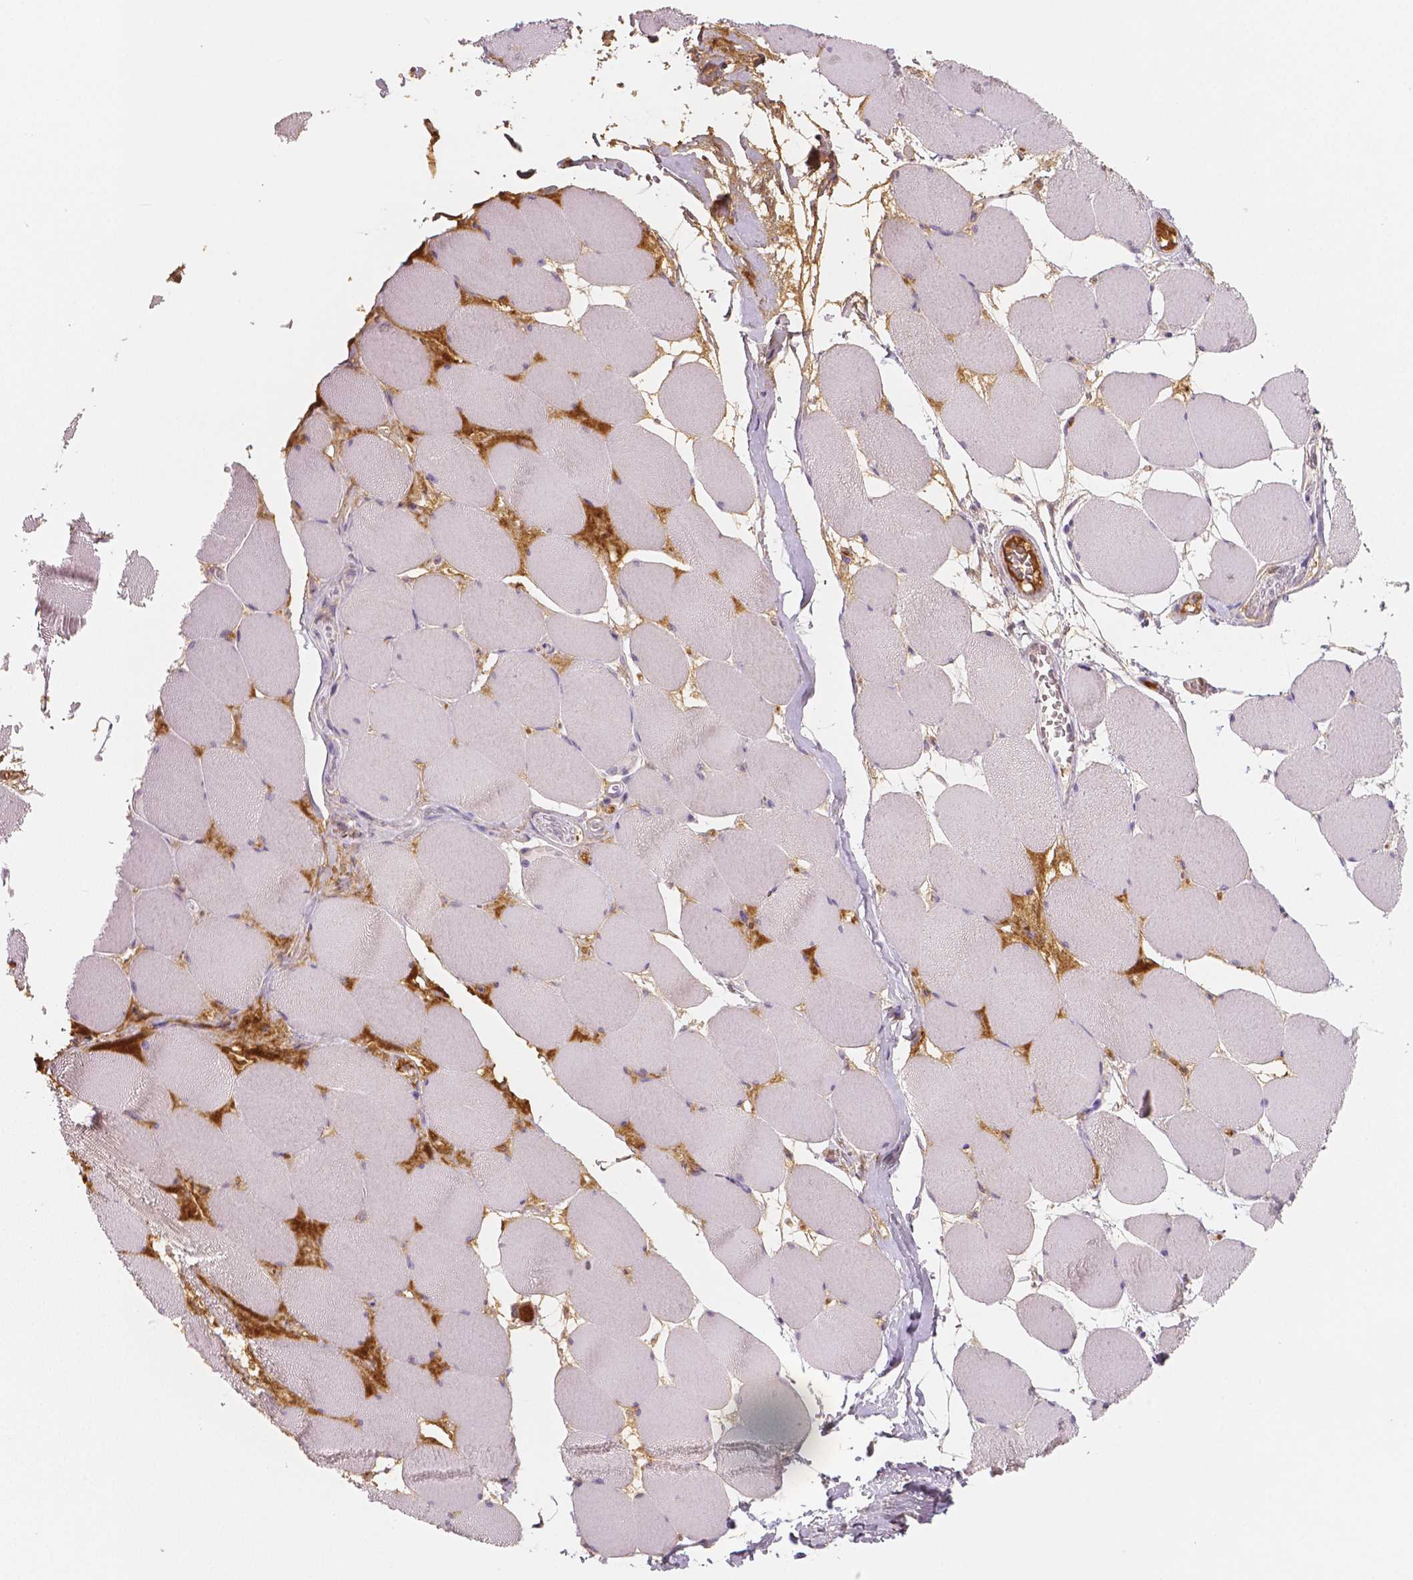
{"staining": {"intensity": "negative", "quantity": "none", "location": "none"}, "tissue": "skeletal muscle", "cell_type": "Myocytes", "image_type": "normal", "snomed": [{"axis": "morphology", "description": "Normal tissue, NOS"}, {"axis": "topography", "description": "Skeletal muscle"}], "caption": "IHC photomicrograph of unremarkable skeletal muscle: human skeletal muscle stained with DAB demonstrates no significant protein staining in myocytes.", "gene": "APOA4", "patient": {"sex": "female", "age": 75}}